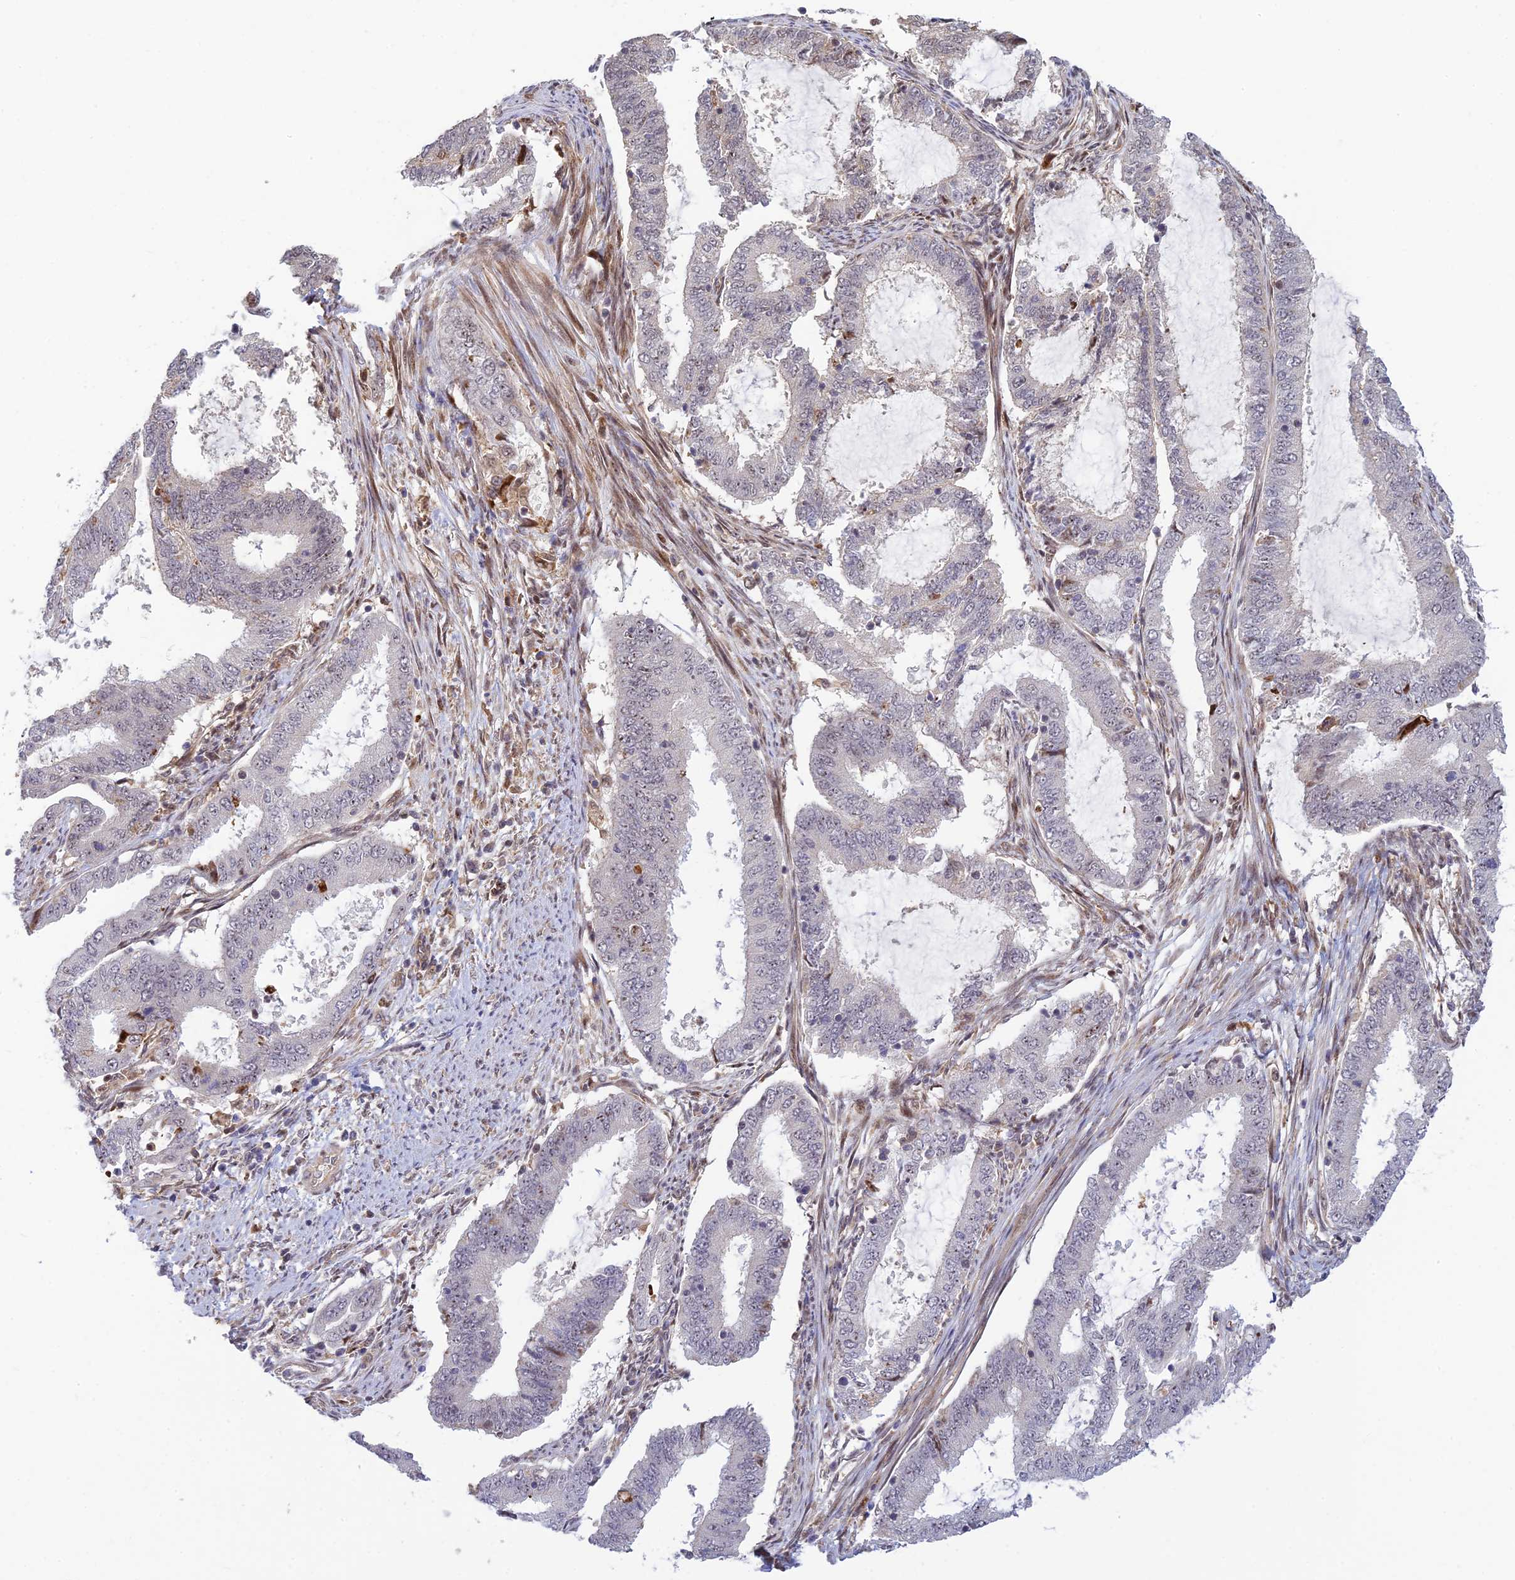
{"staining": {"intensity": "negative", "quantity": "none", "location": "none"}, "tissue": "endometrial cancer", "cell_type": "Tumor cells", "image_type": "cancer", "snomed": [{"axis": "morphology", "description": "Adenocarcinoma, NOS"}, {"axis": "topography", "description": "Endometrium"}], "caption": "This histopathology image is of adenocarcinoma (endometrial) stained with immunohistochemistry to label a protein in brown with the nuclei are counter-stained blue. There is no positivity in tumor cells.", "gene": "UFSP2", "patient": {"sex": "female", "age": 51}}